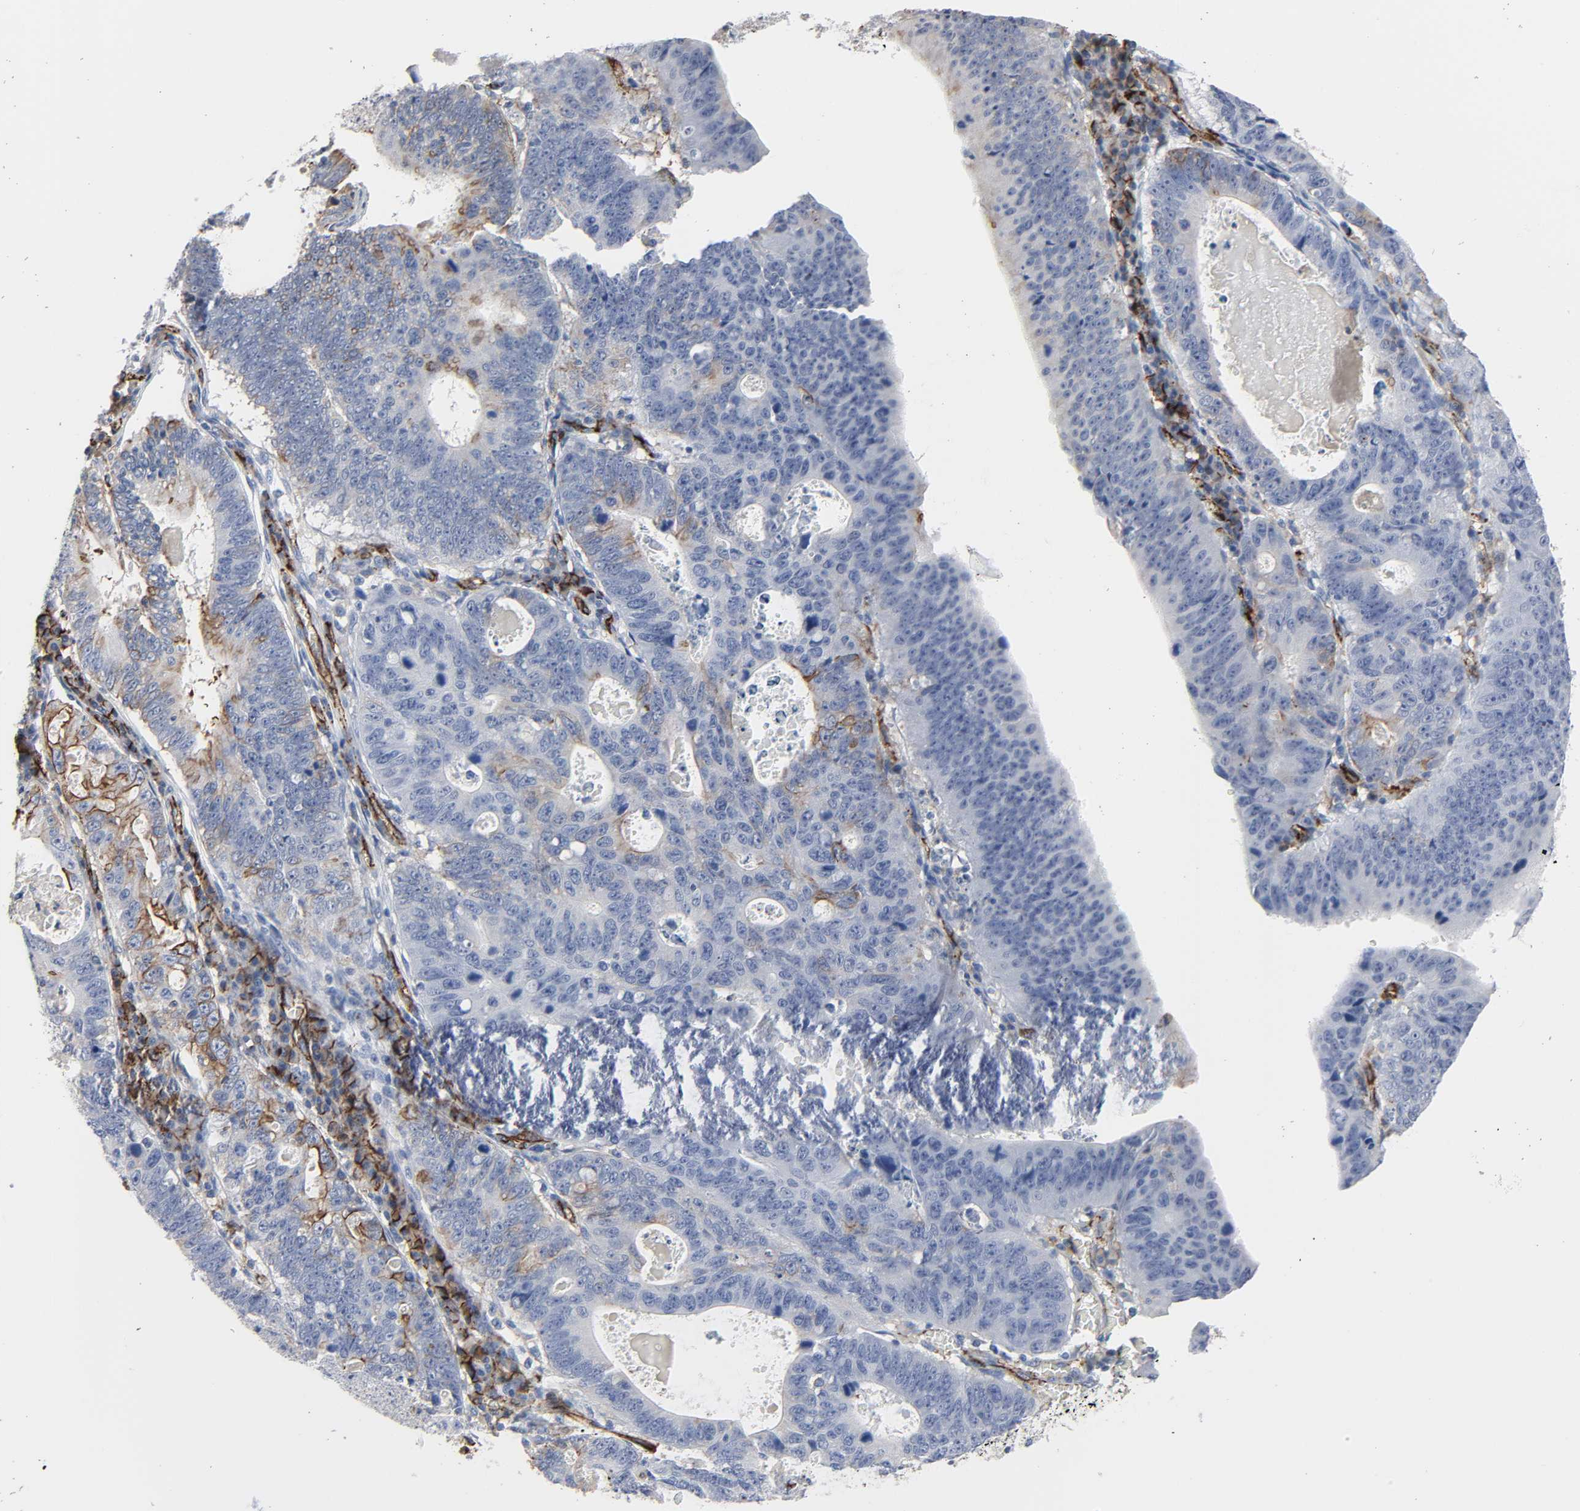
{"staining": {"intensity": "moderate", "quantity": "<25%", "location": "cytoplasmic/membranous"}, "tissue": "stomach cancer", "cell_type": "Tumor cells", "image_type": "cancer", "snomed": [{"axis": "morphology", "description": "Adenocarcinoma, NOS"}, {"axis": "topography", "description": "Stomach"}], "caption": "Human stomach adenocarcinoma stained for a protein (brown) exhibits moderate cytoplasmic/membranous positive staining in about <25% of tumor cells.", "gene": "PECAM1", "patient": {"sex": "male", "age": 59}}